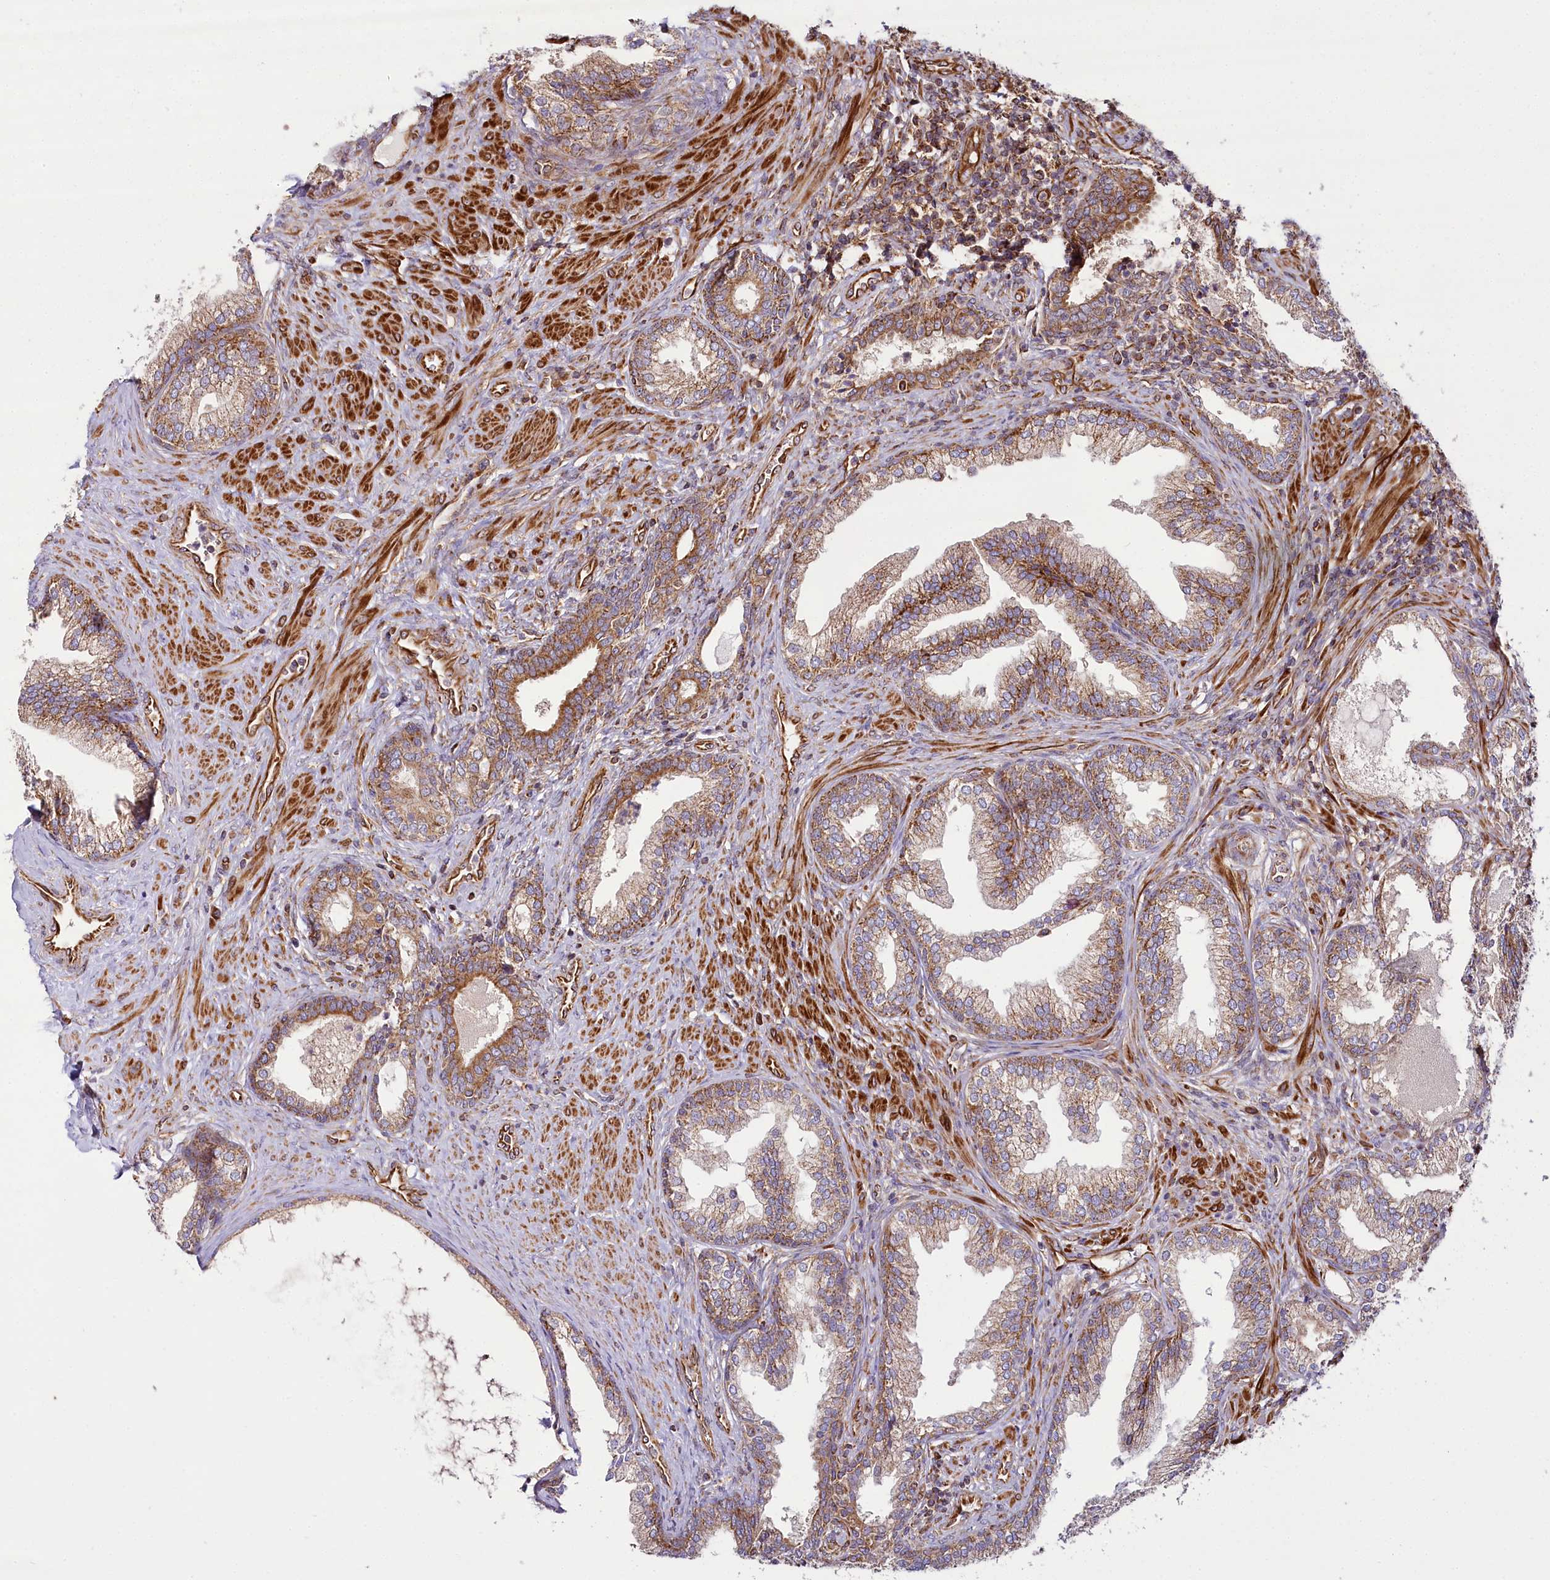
{"staining": {"intensity": "moderate", "quantity": ">75%", "location": "cytoplasmic/membranous"}, "tissue": "prostate", "cell_type": "Glandular cells", "image_type": "normal", "snomed": [{"axis": "morphology", "description": "Normal tissue, NOS"}, {"axis": "topography", "description": "Prostate"}], "caption": "DAB (3,3'-diaminobenzidine) immunohistochemical staining of normal prostate displays moderate cytoplasmic/membranous protein expression in approximately >75% of glandular cells.", "gene": "THUMPD3", "patient": {"sex": "male", "age": 76}}